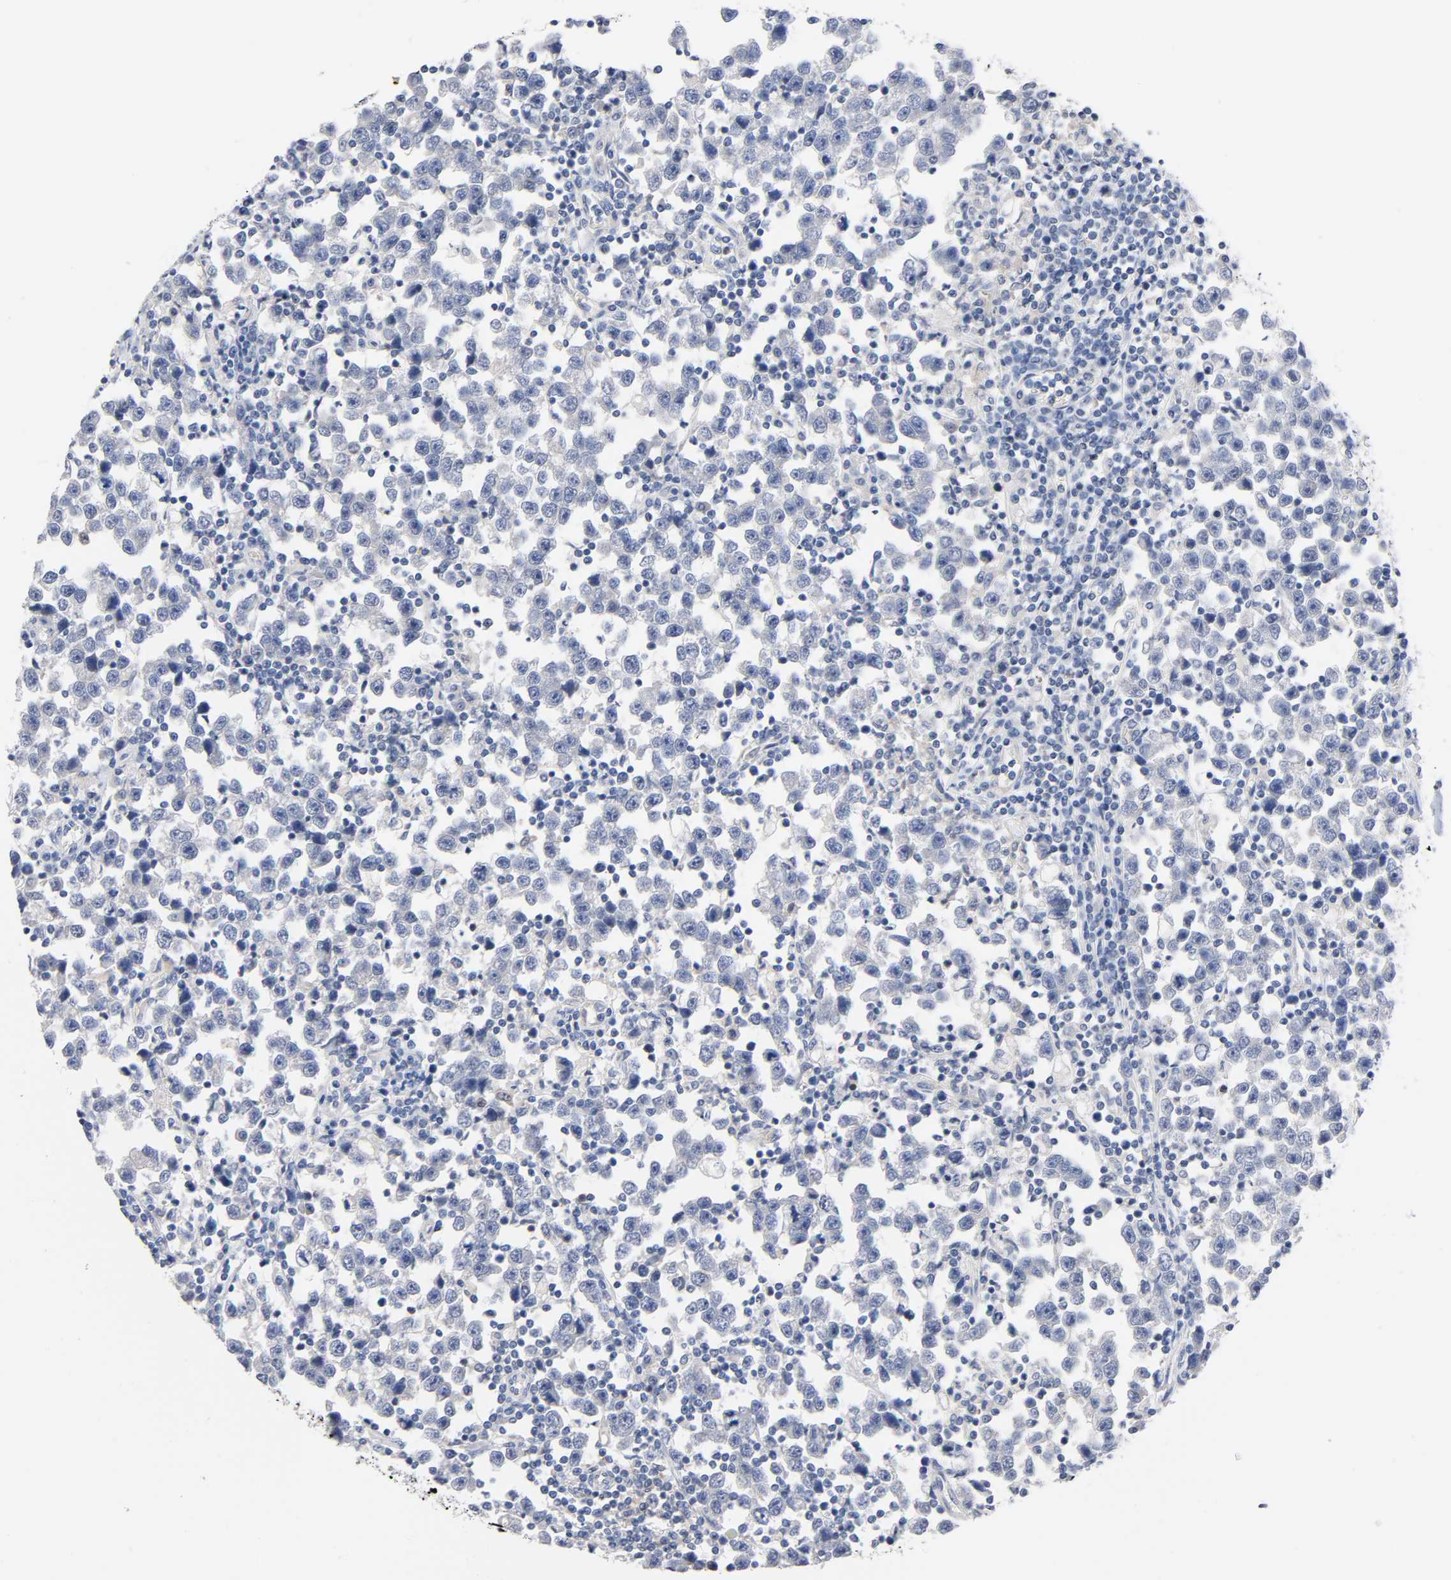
{"staining": {"intensity": "negative", "quantity": "none", "location": "none"}, "tissue": "testis cancer", "cell_type": "Tumor cells", "image_type": "cancer", "snomed": [{"axis": "morphology", "description": "Seminoma, NOS"}, {"axis": "topography", "description": "Testis"}], "caption": "There is no significant positivity in tumor cells of seminoma (testis). The staining was performed using DAB to visualize the protein expression in brown, while the nuclei were stained in blue with hematoxylin (Magnification: 20x).", "gene": "MALT1", "patient": {"sex": "male", "age": 43}}